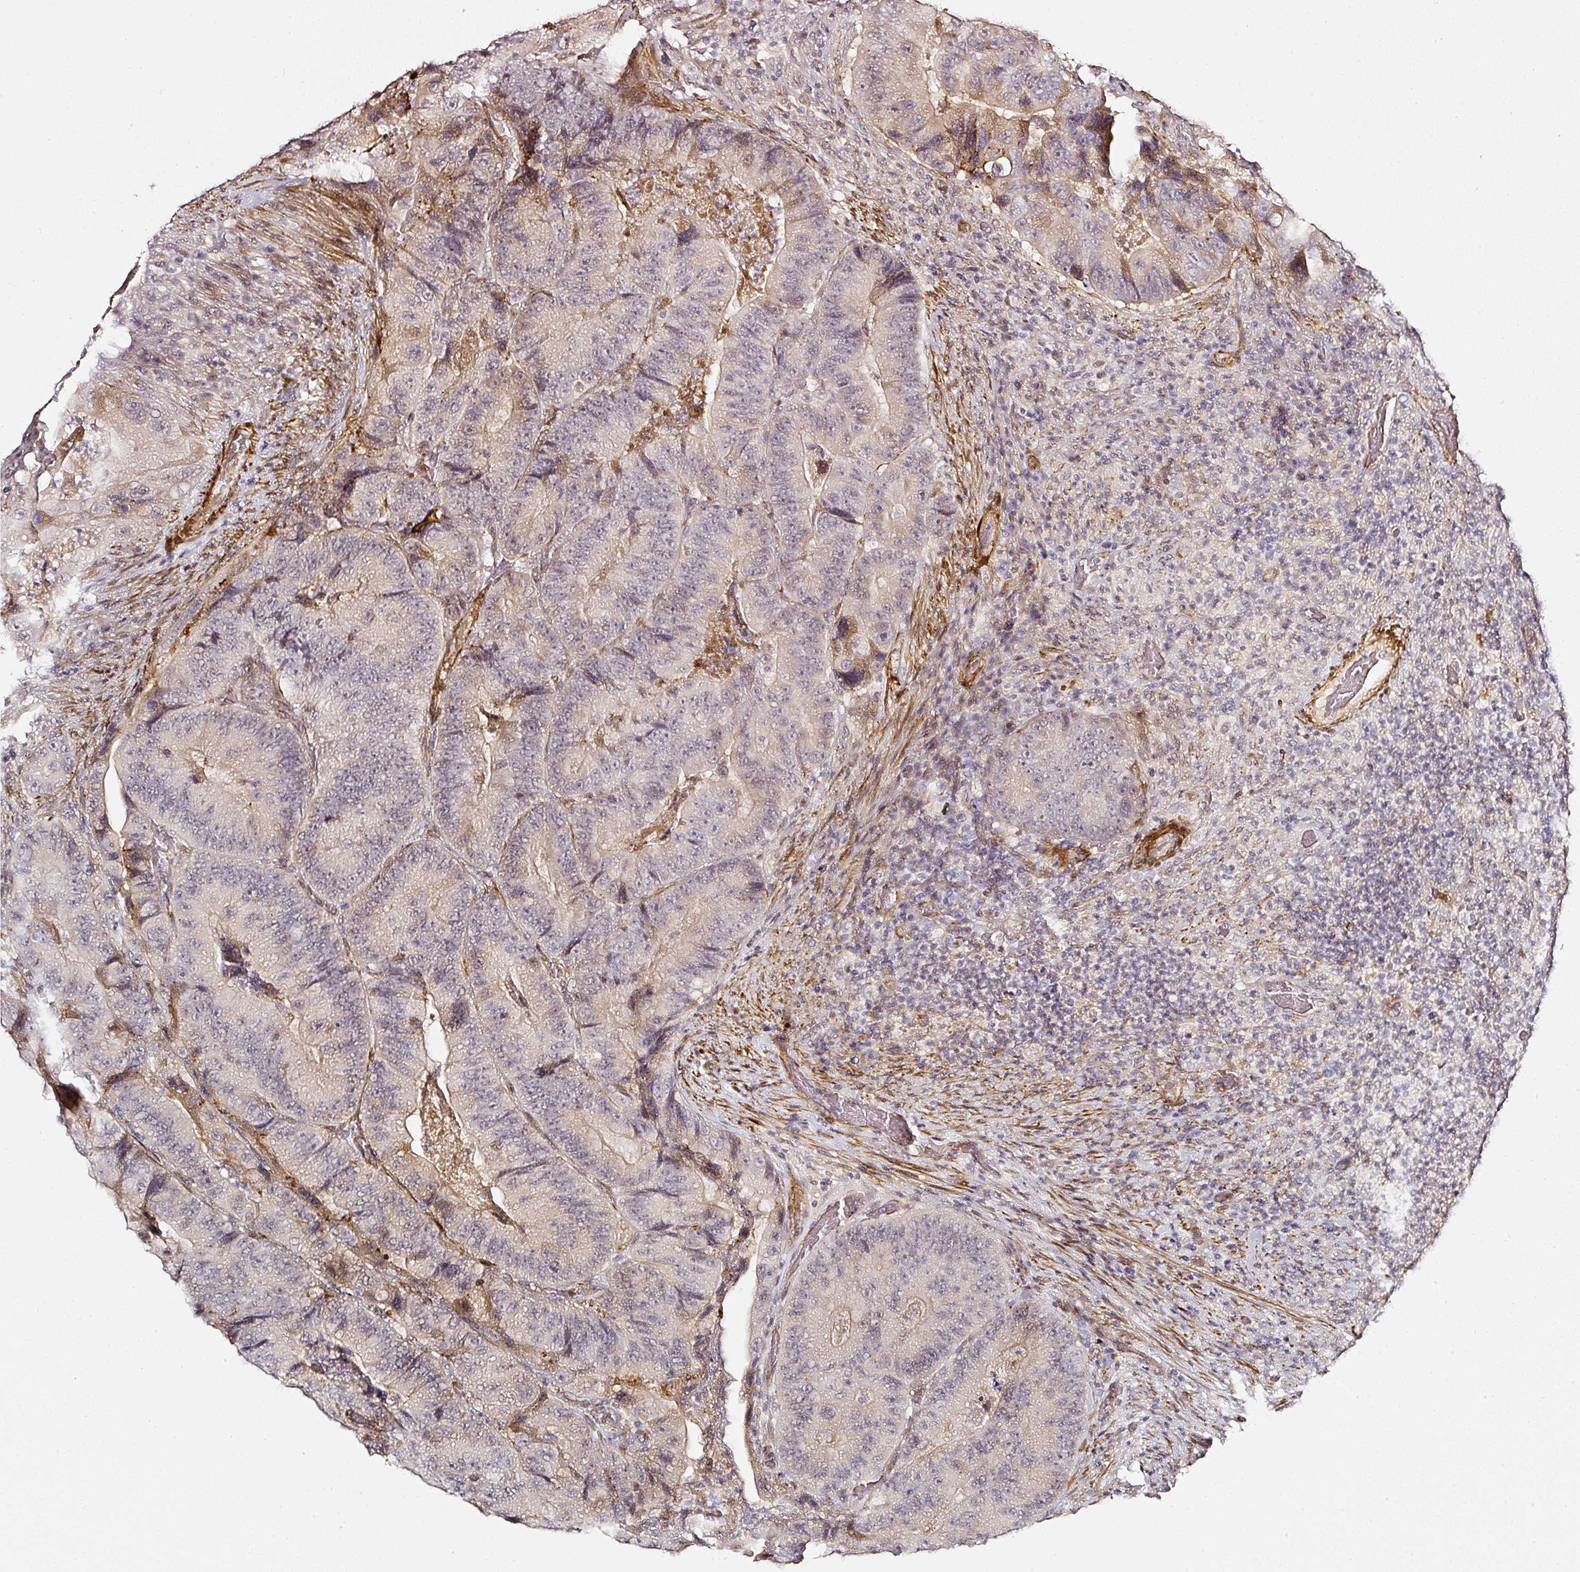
{"staining": {"intensity": "weak", "quantity": "<25%", "location": "cytoplasmic/membranous"}, "tissue": "colorectal cancer", "cell_type": "Tumor cells", "image_type": "cancer", "snomed": [{"axis": "morphology", "description": "Adenocarcinoma, NOS"}, {"axis": "topography", "description": "Colon"}], "caption": "DAB immunohistochemical staining of colorectal adenocarcinoma reveals no significant positivity in tumor cells.", "gene": "TOGARAM1", "patient": {"sex": "female", "age": 86}}